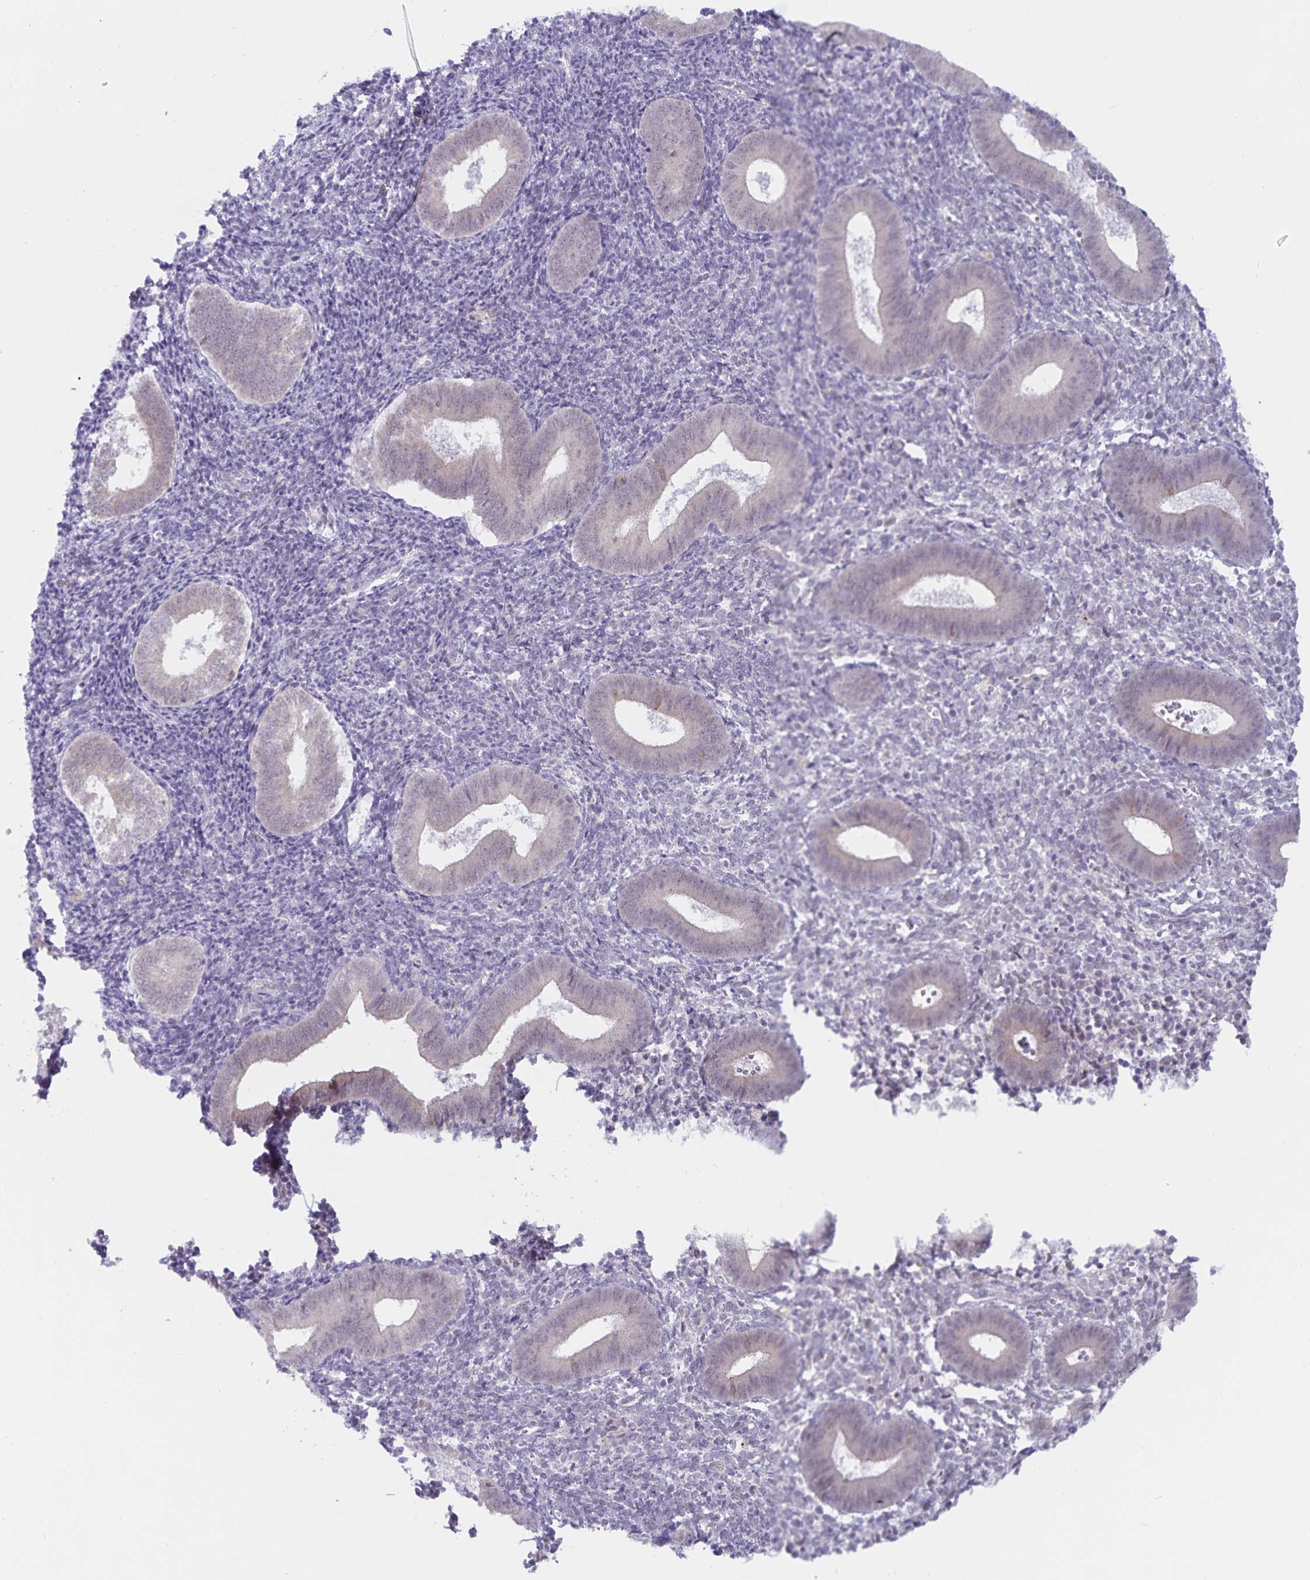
{"staining": {"intensity": "negative", "quantity": "none", "location": "none"}, "tissue": "endometrium", "cell_type": "Cells in endometrial stroma", "image_type": "normal", "snomed": [{"axis": "morphology", "description": "Normal tissue, NOS"}, {"axis": "topography", "description": "Endometrium"}], "caption": "DAB (3,3'-diaminobenzidine) immunohistochemical staining of normal human endometrium demonstrates no significant positivity in cells in endometrial stroma.", "gene": "ATP2A2", "patient": {"sex": "female", "age": 25}}